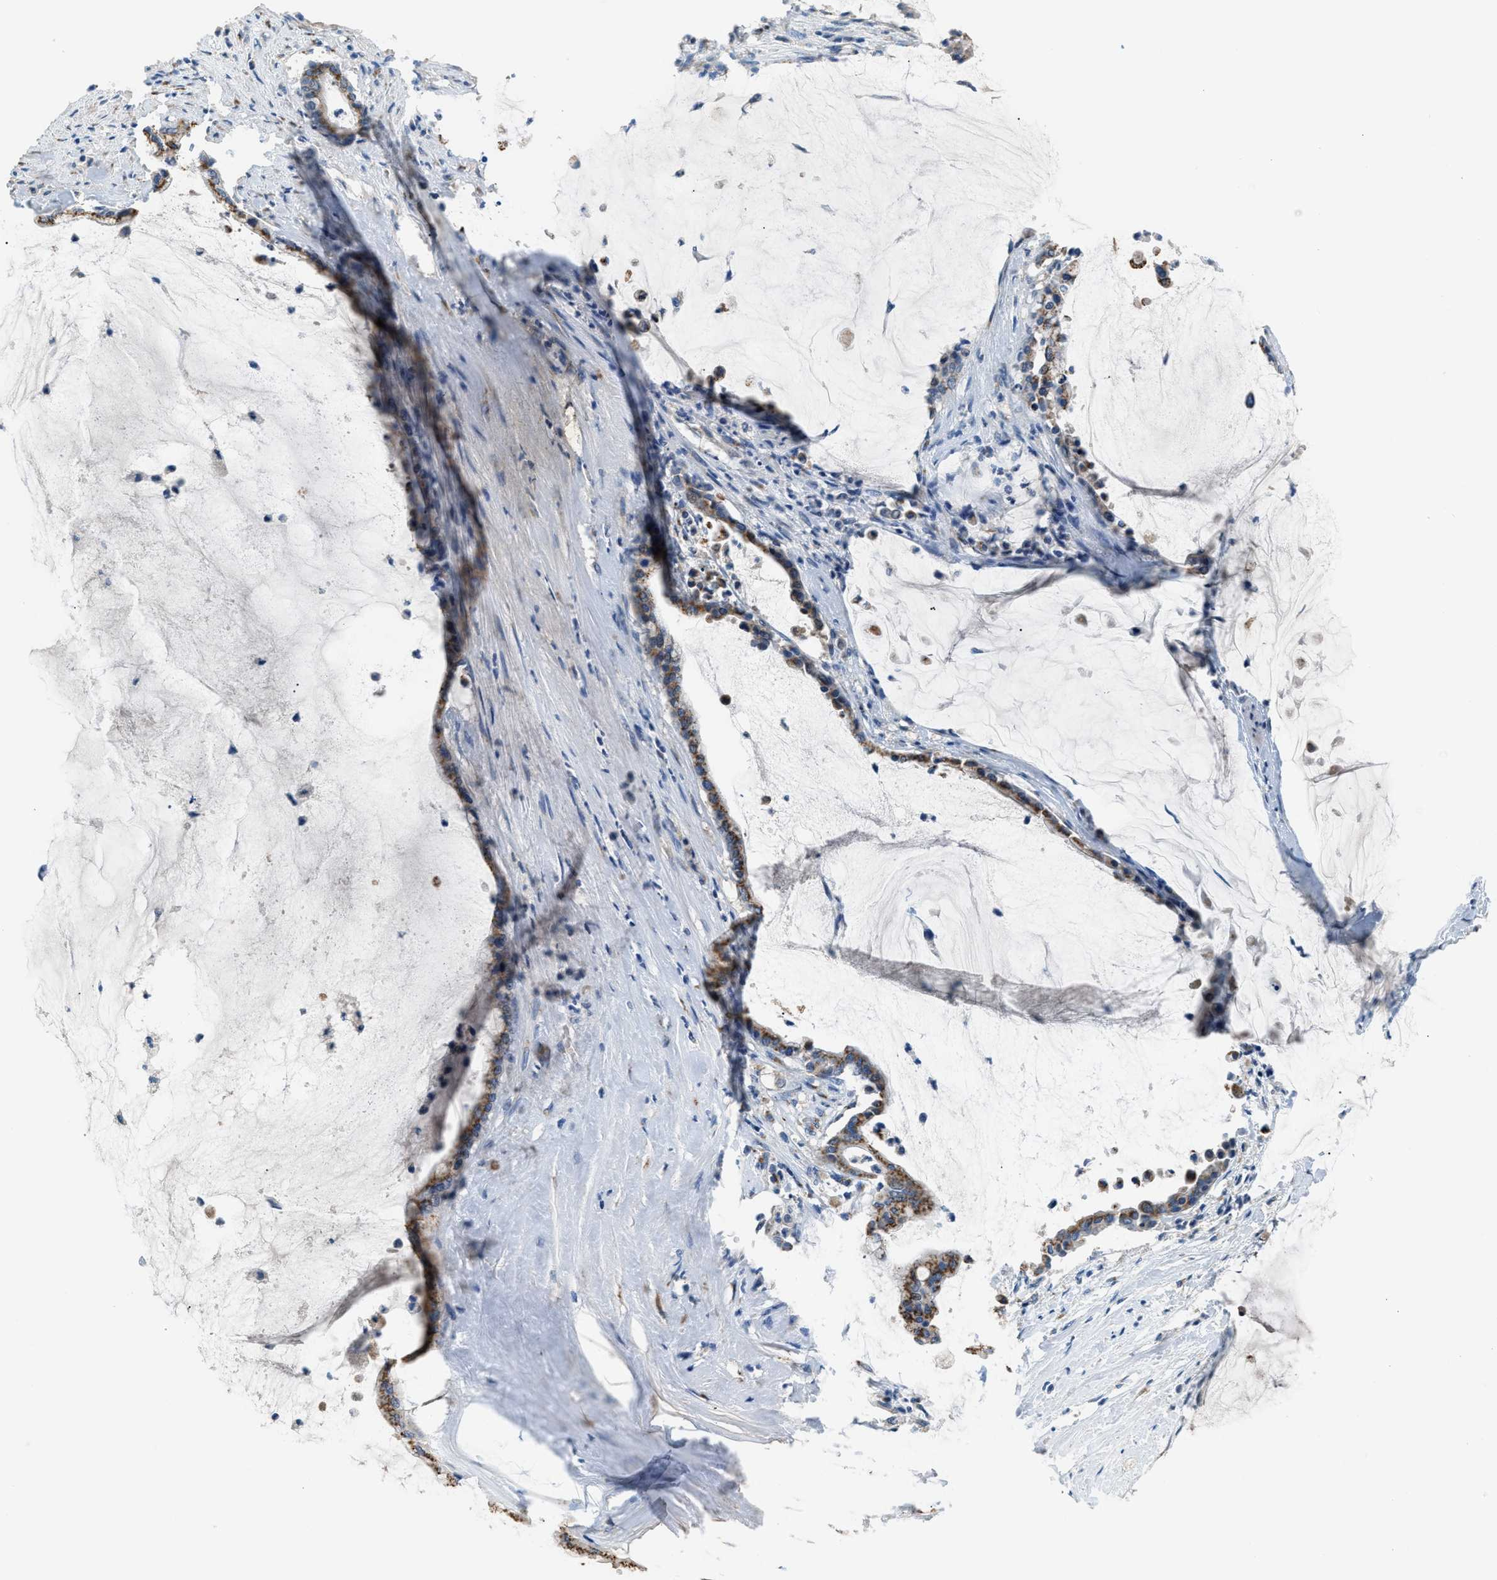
{"staining": {"intensity": "moderate", "quantity": ">75%", "location": "cytoplasmic/membranous"}, "tissue": "pancreatic cancer", "cell_type": "Tumor cells", "image_type": "cancer", "snomed": [{"axis": "morphology", "description": "Adenocarcinoma, NOS"}, {"axis": "topography", "description": "Pancreas"}], "caption": "A brown stain shows moderate cytoplasmic/membranous positivity of a protein in pancreatic cancer (adenocarcinoma) tumor cells.", "gene": "GOLM1", "patient": {"sex": "male", "age": 41}}